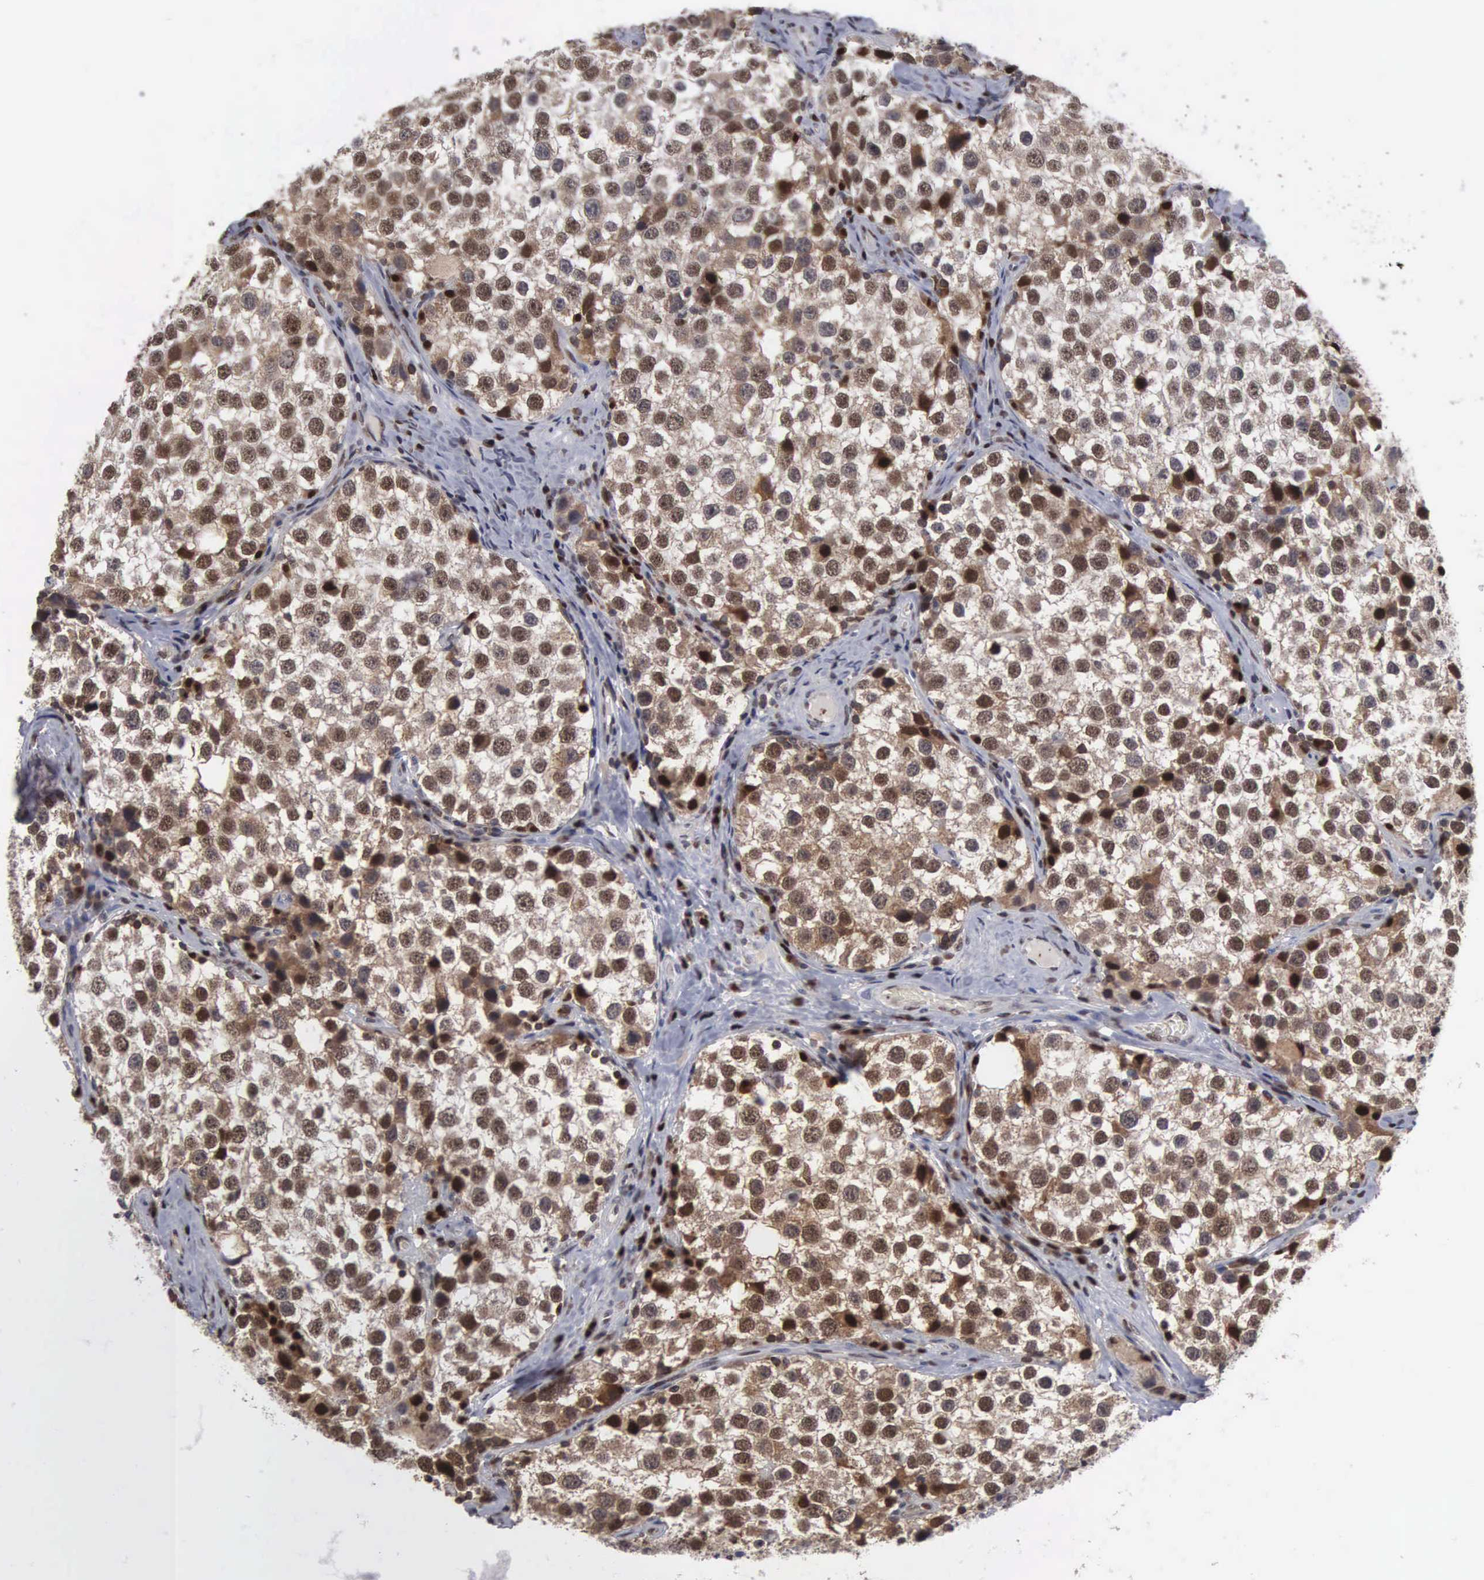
{"staining": {"intensity": "moderate", "quantity": ">75%", "location": "nuclear"}, "tissue": "testis cancer", "cell_type": "Tumor cells", "image_type": "cancer", "snomed": [{"axis": "morphology", "description": "Seminoma, NOS"}, {"axis": "topography", "description": "Testis"}], "caption": "A brown stain highlights moderate nuclear positivity of a protein in human seminoma (testis) tumor cells.", "gene": "TRMT5", "patient": {"sex": "male", "age": 39}}